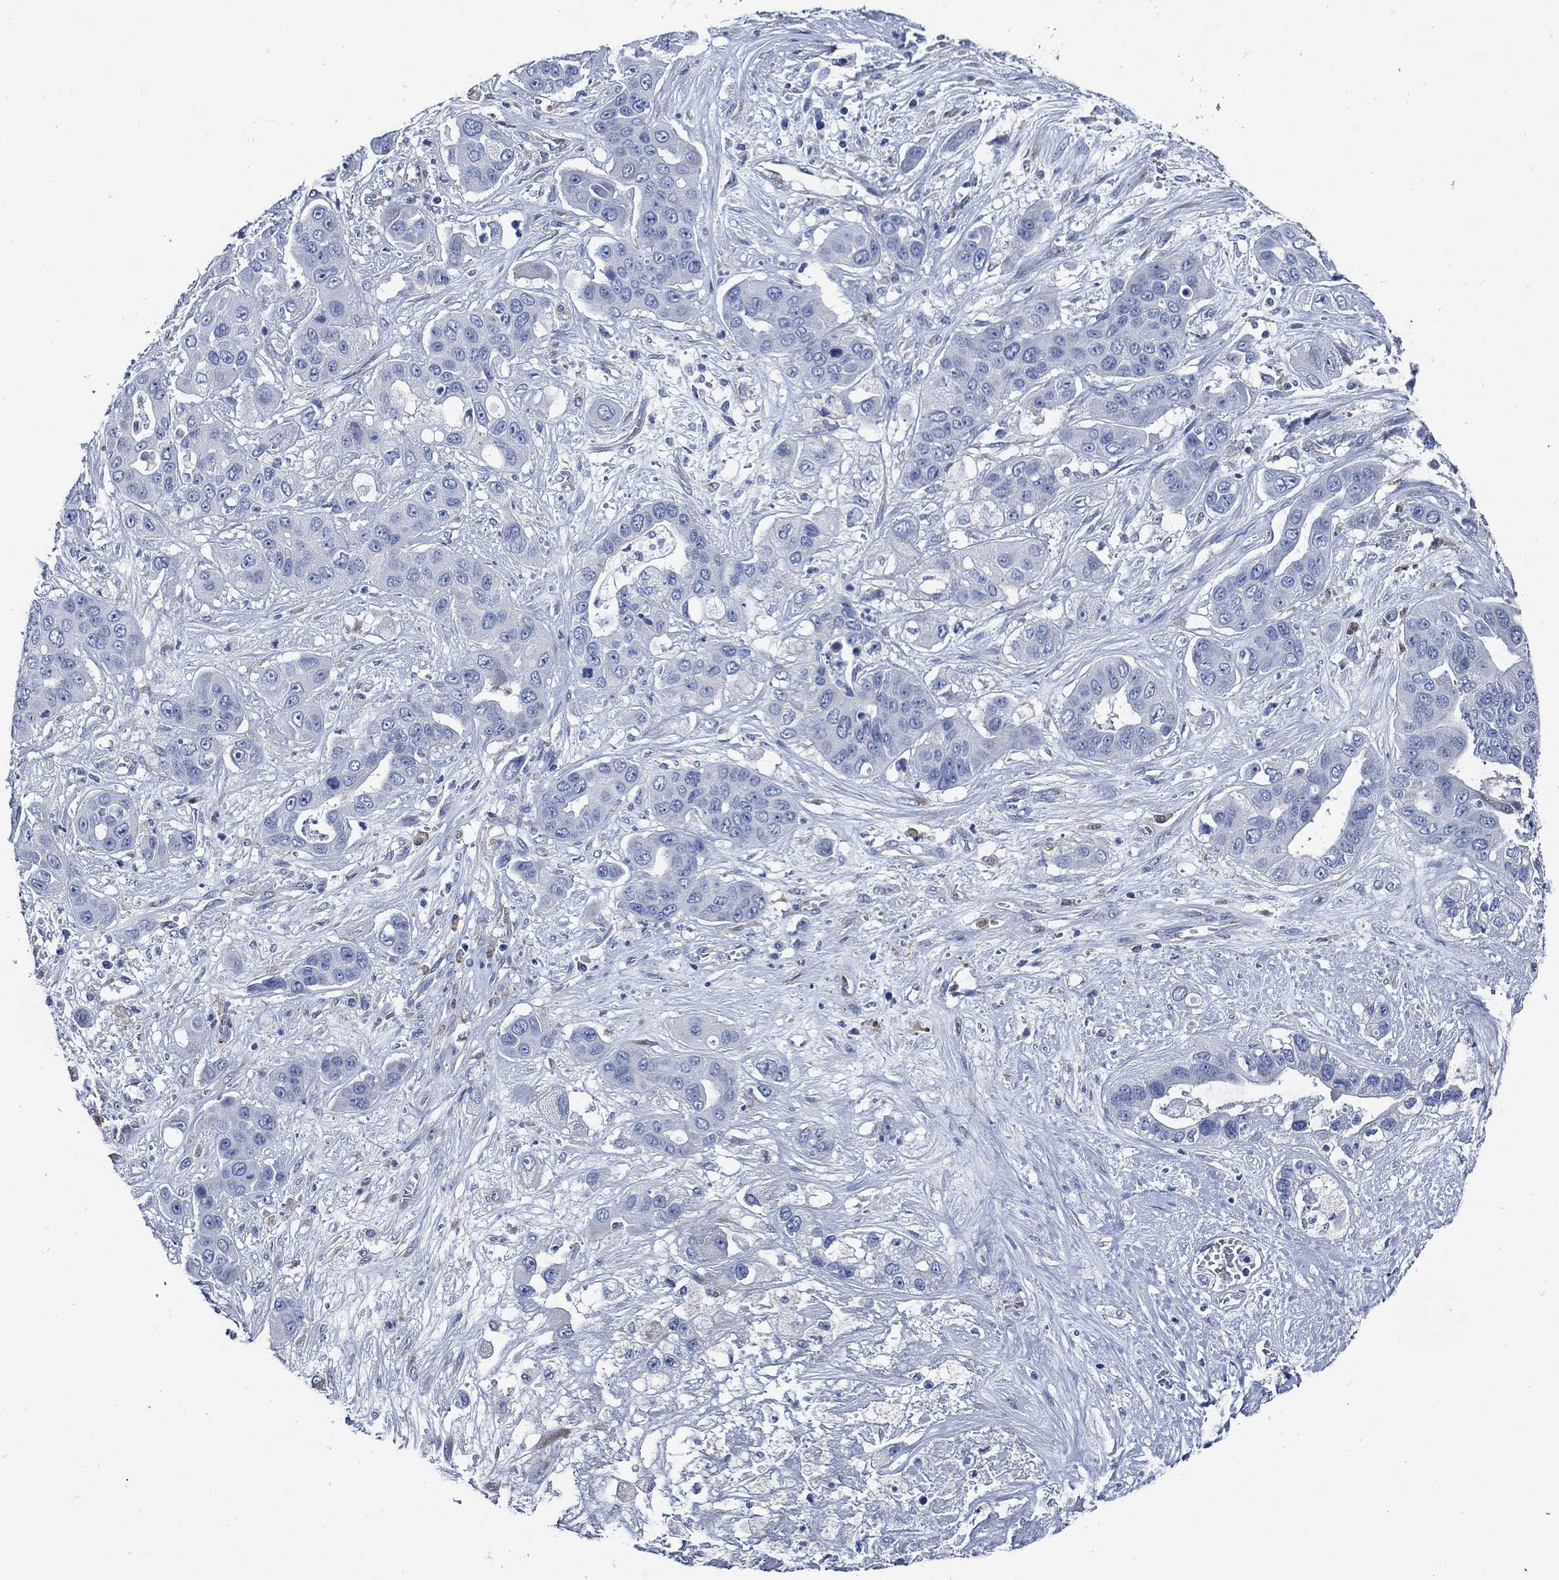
{"staining": {"intensity": "negative", "quantity": "none", "location": "none"}, "tissue": "liver cancer", "cell_type": "Tumor cells", "image_type": "cancer", "snomed": [{"axis": "morphology", "description": "Cholangiocarcinoma"}, {"axis": "topography", "description": "Liver"}], "caption": "Tumor cells are negative for brown protein staining in liver cancer (cholangiocarcinoma).", "gene": "HECW2", "patient": {"sex": "female", "age": 52}}